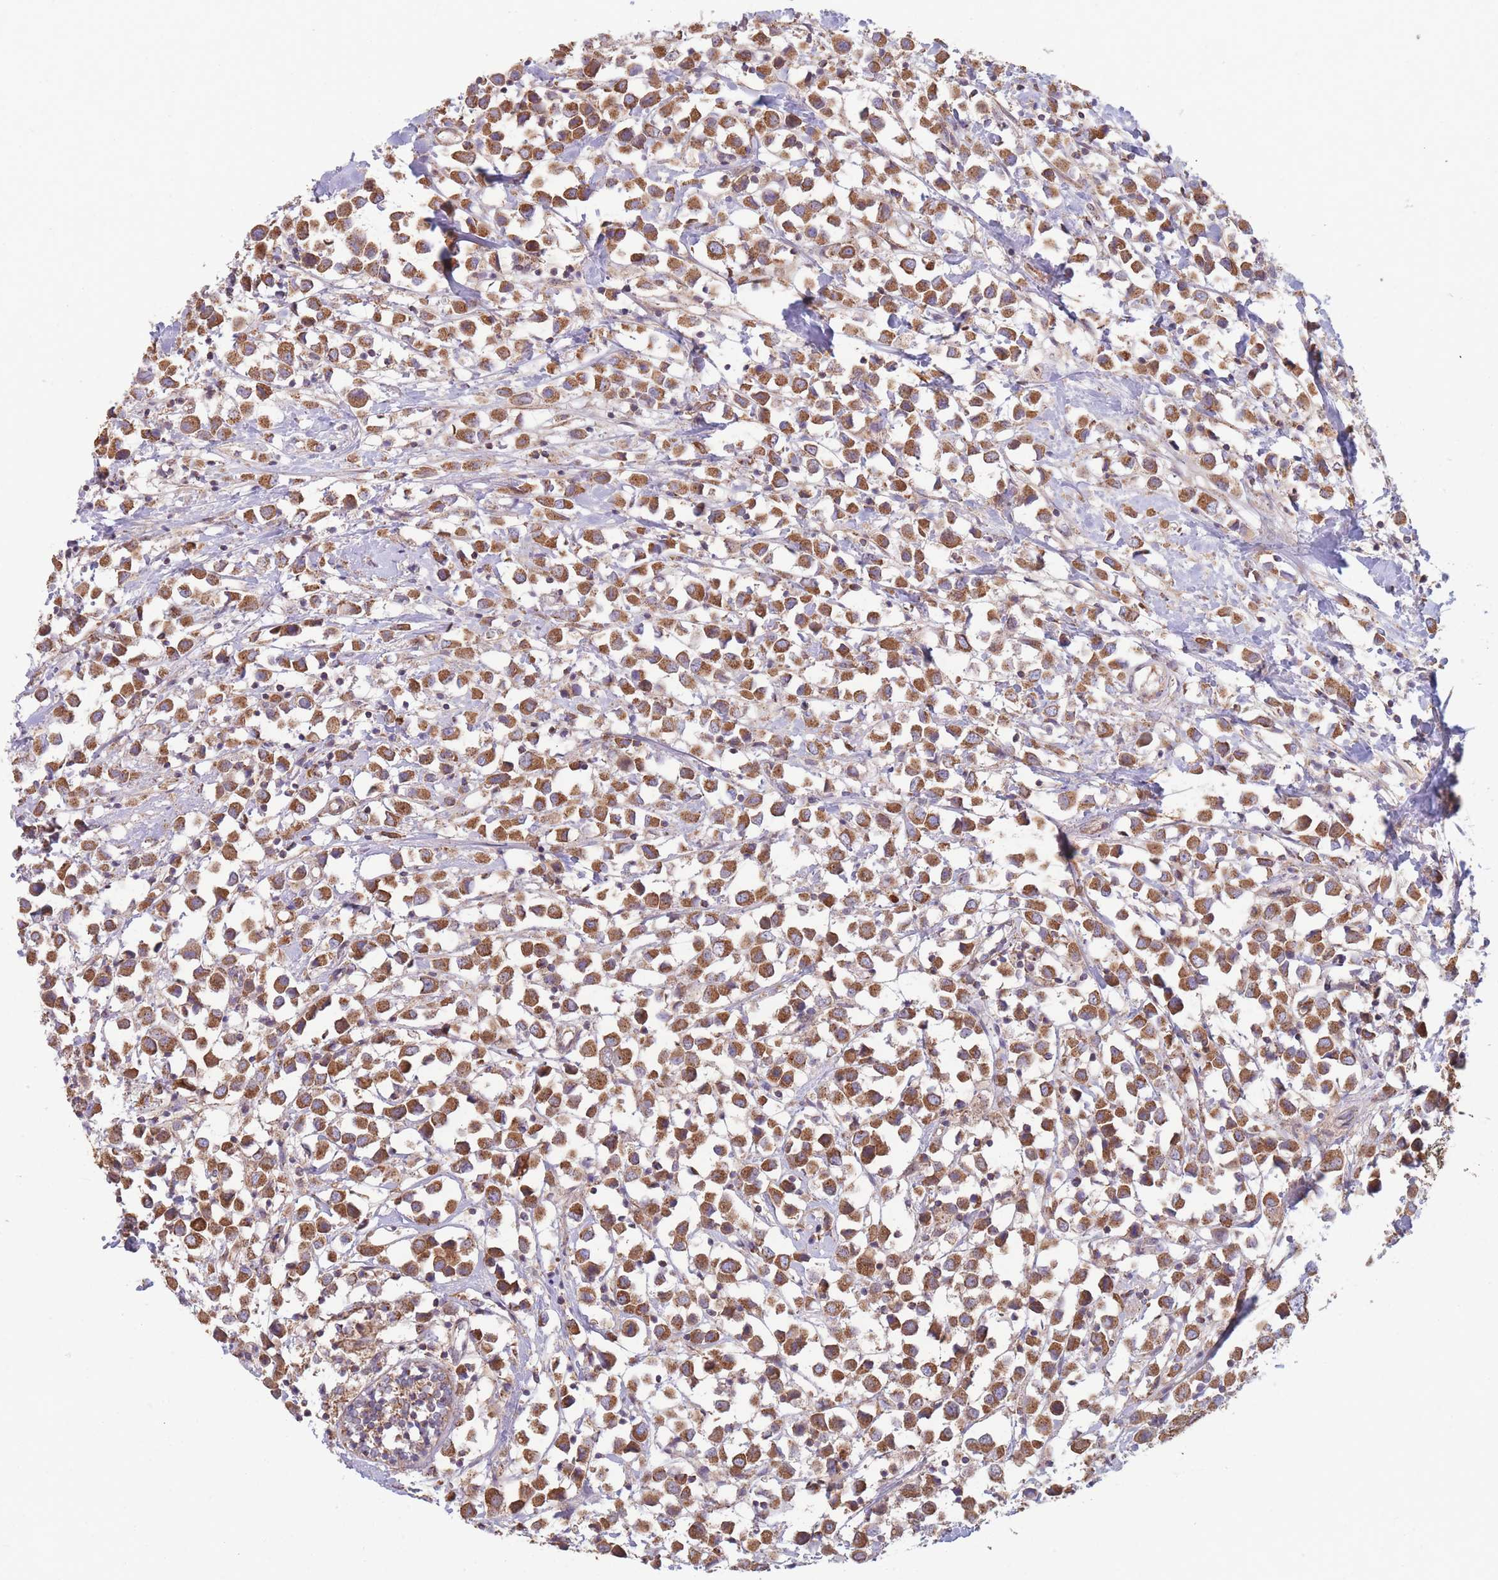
{"staining": {"intensity": "strong", "quantity": ">75%", "location": "cytoplasmic/membranous"}, "tissue": "breast cancer", "cell_type": "Tumor cells", "image_type": "cancer", "snomed": [{"axis": "morphology", "description": "Duct carcinoma"}, {"axis": "topography", "description": "Breast"}], "caption": "Immunohistochemical staining of human infiltrating ductal carcinoma (breast) displays strong cytoplasmic/membranous protein staining in about >75% of tumor cells.", "gene": "KIF16B", "patient": {"sex": "female", "age": 61}}